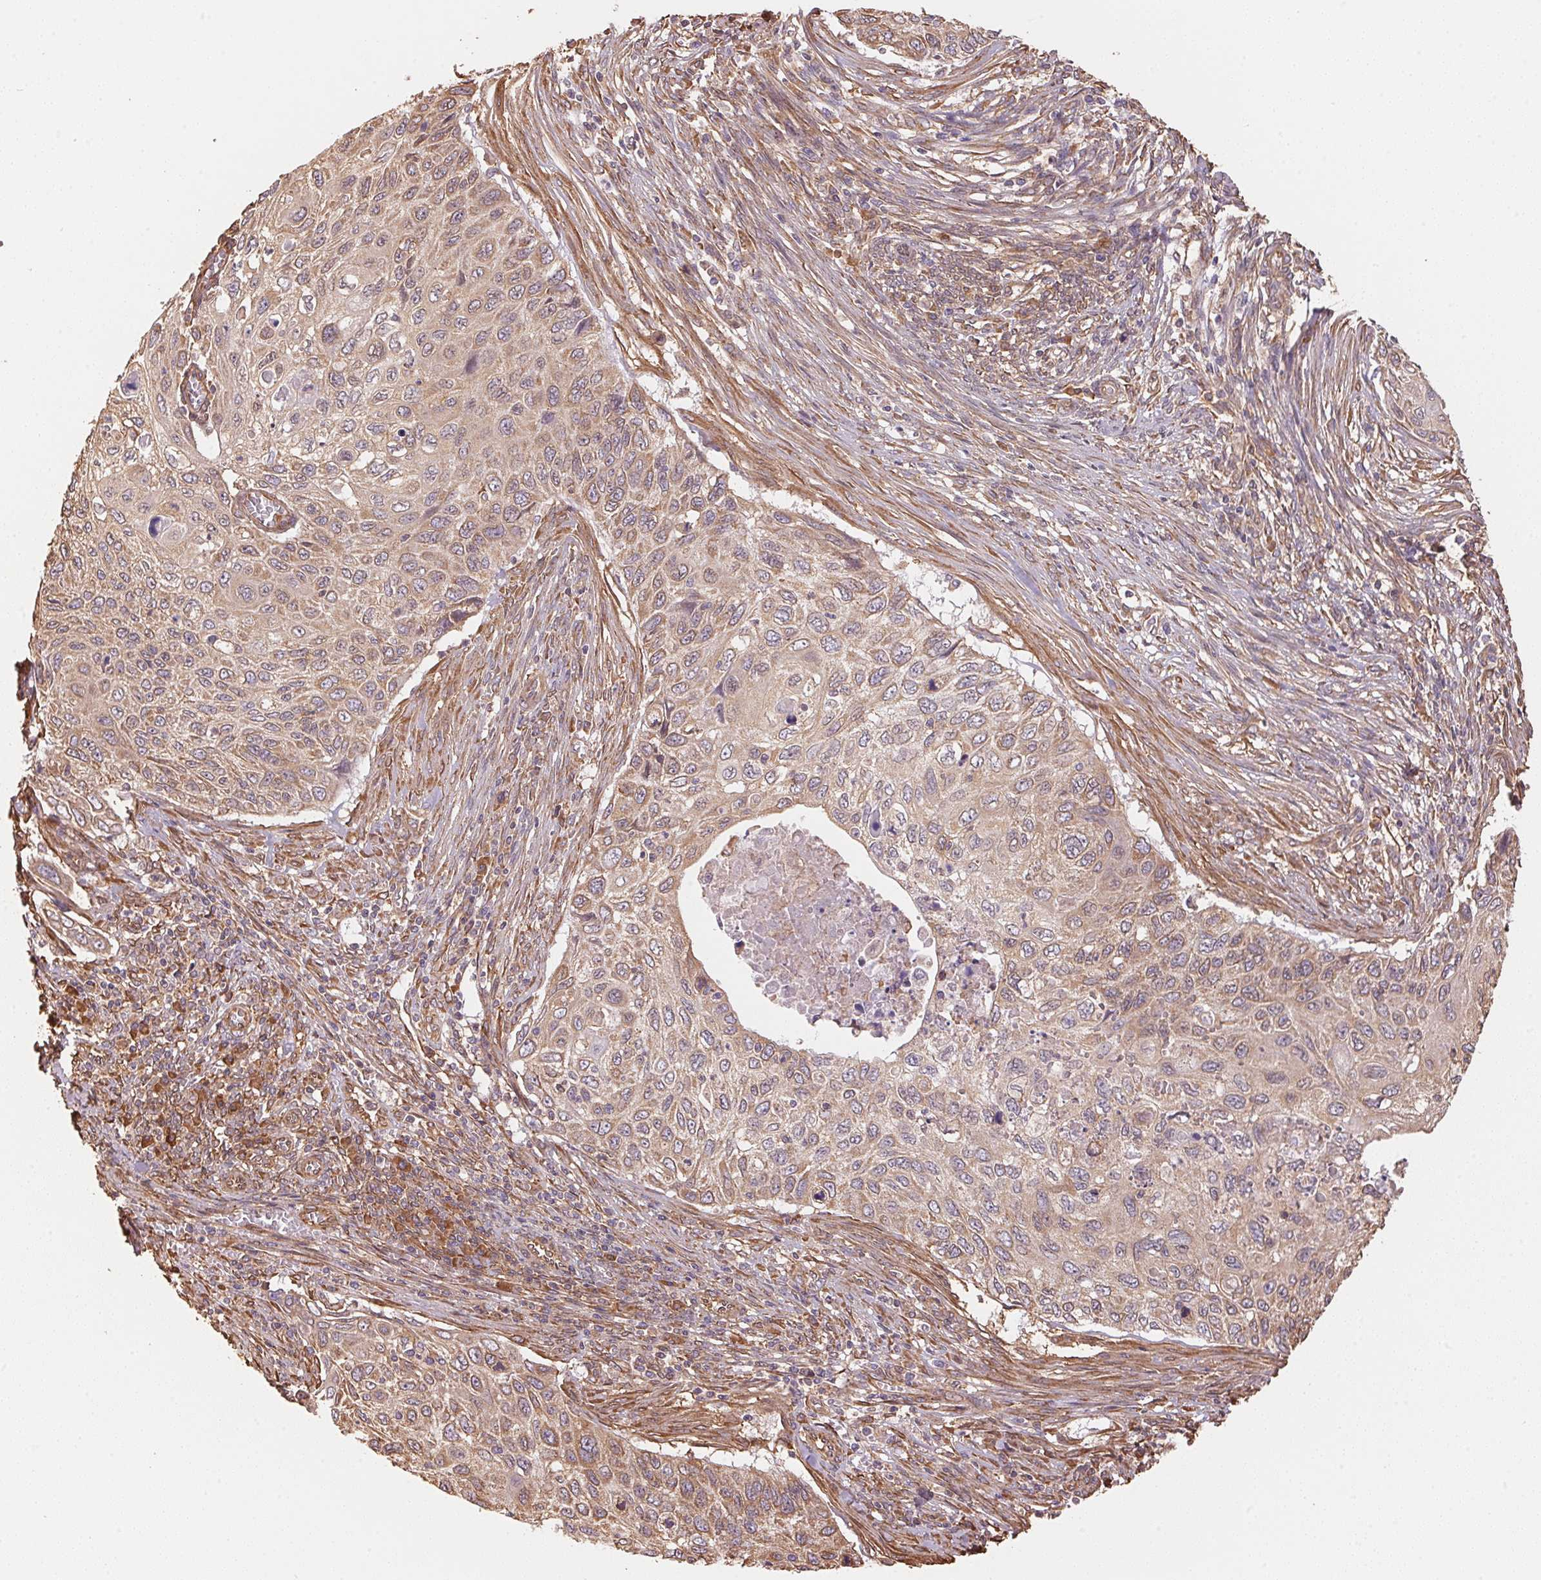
{"staining": {"intensity": "weak", "quantity": ">75%", "location": "cytoplasmic/membranous"}, "tissue": "cervical cancer", "cell_type": "Tumor cells", "image_type": "cancer", "snomed": [{"axis": "morphology", "description": "Squamous cell carcinoma, NOS"}, {"axis": "topography", "description": "Cervix"}], "caption": "Human cervical cancer (squamous cell carcinoma) stained with a protein marker displays weak staining in tumor cells.", "gene": "C6orf163", "patient": {"sex": "female", "age": 70}}